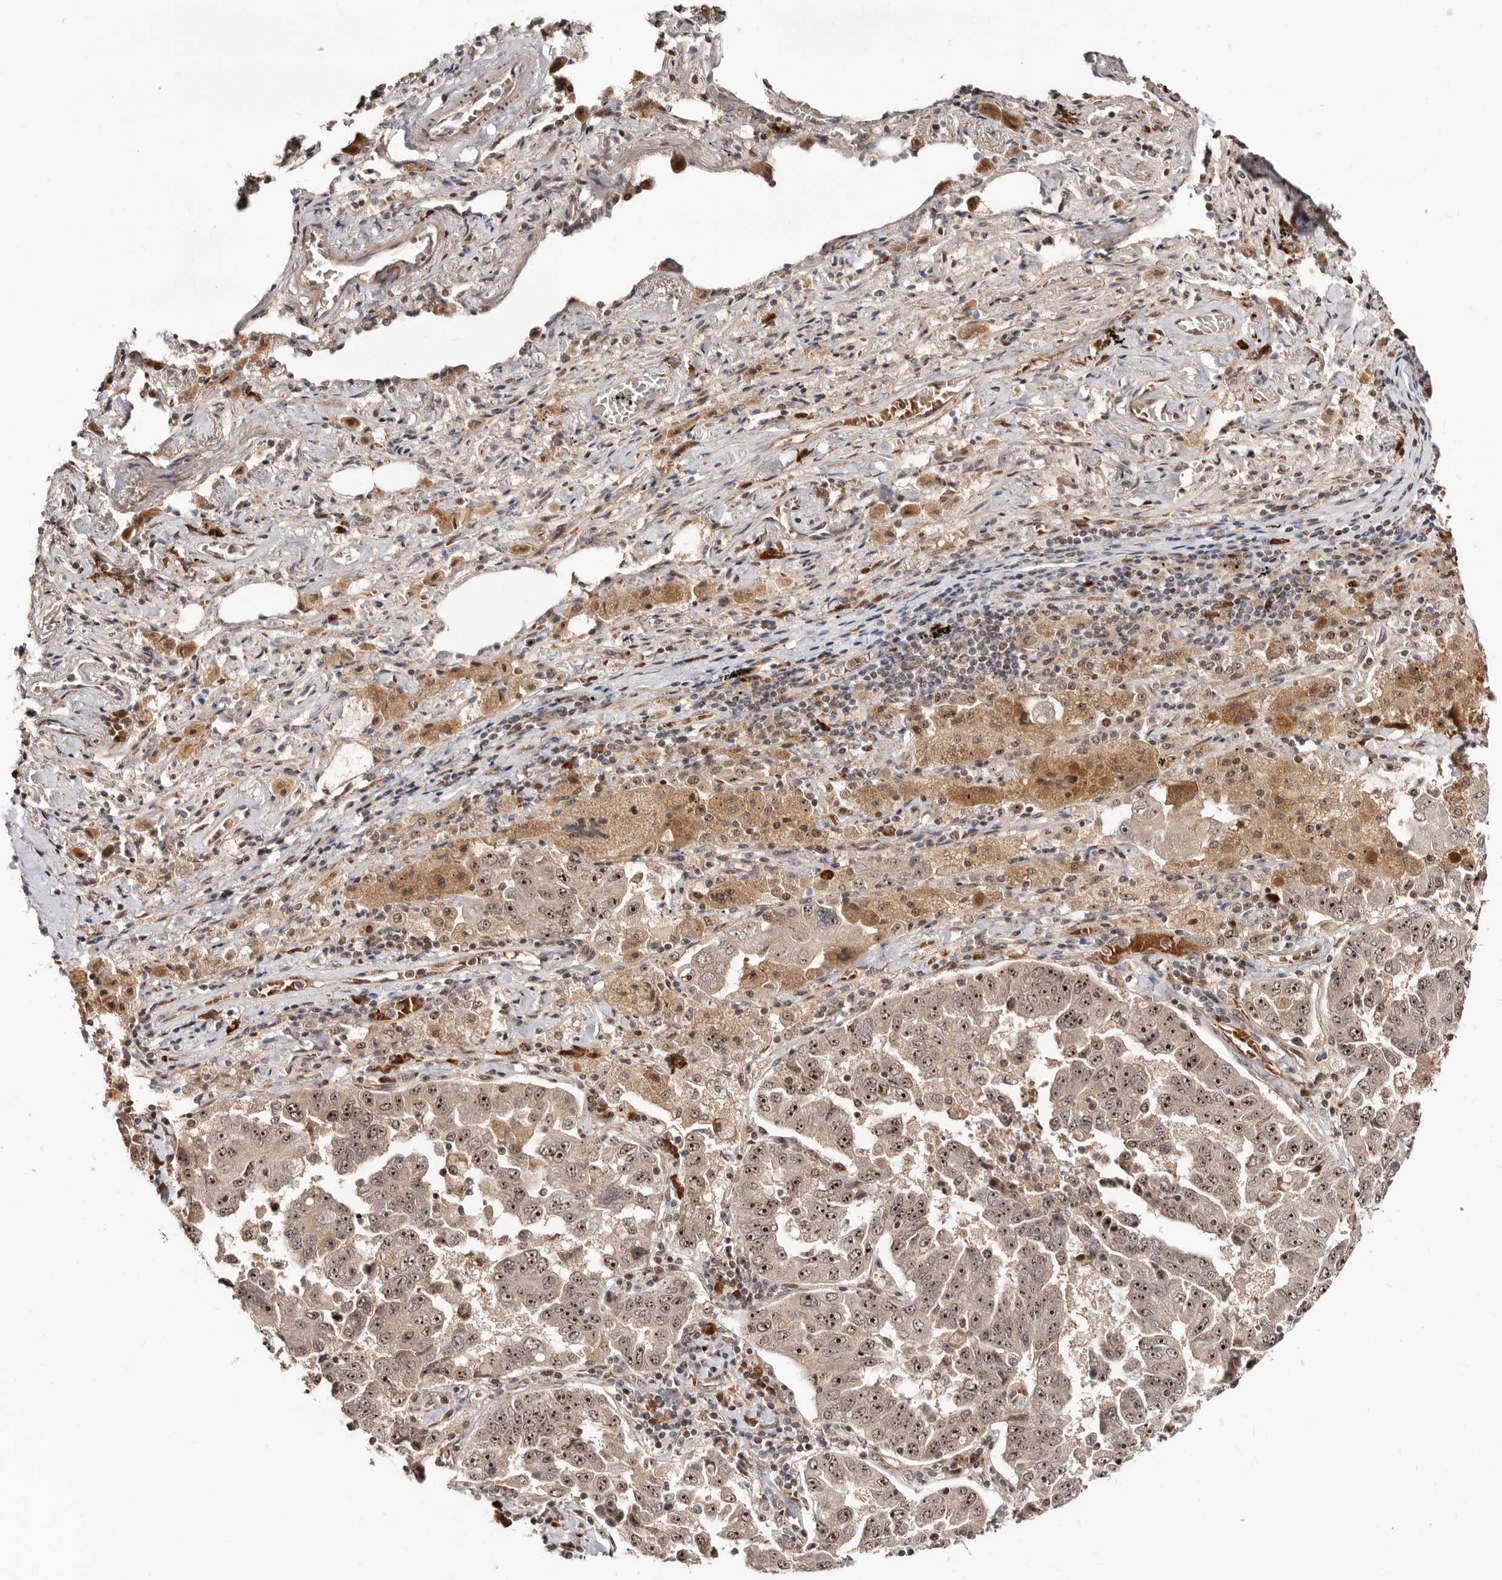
{"staining": {"intensity": "strong", "quantity": ">75%", "location": "nuclear"}, "tissue": "lung cancer", "cell_type": "Tumor cells", "image_type": "cancer", "snomed": [{"axis": "morphology", "description": "Adenocarcinoma, NOS"}, {"axis": "topography", "description": "Lung"}], "caption": "Immunohistochemical staining of human lung adenocarcinoma reveals high levels of strong nuclear protein expression in about >75% of tumor cells.", "gene": "APOL6", "patient": {"sex": "female", "age": 51}}